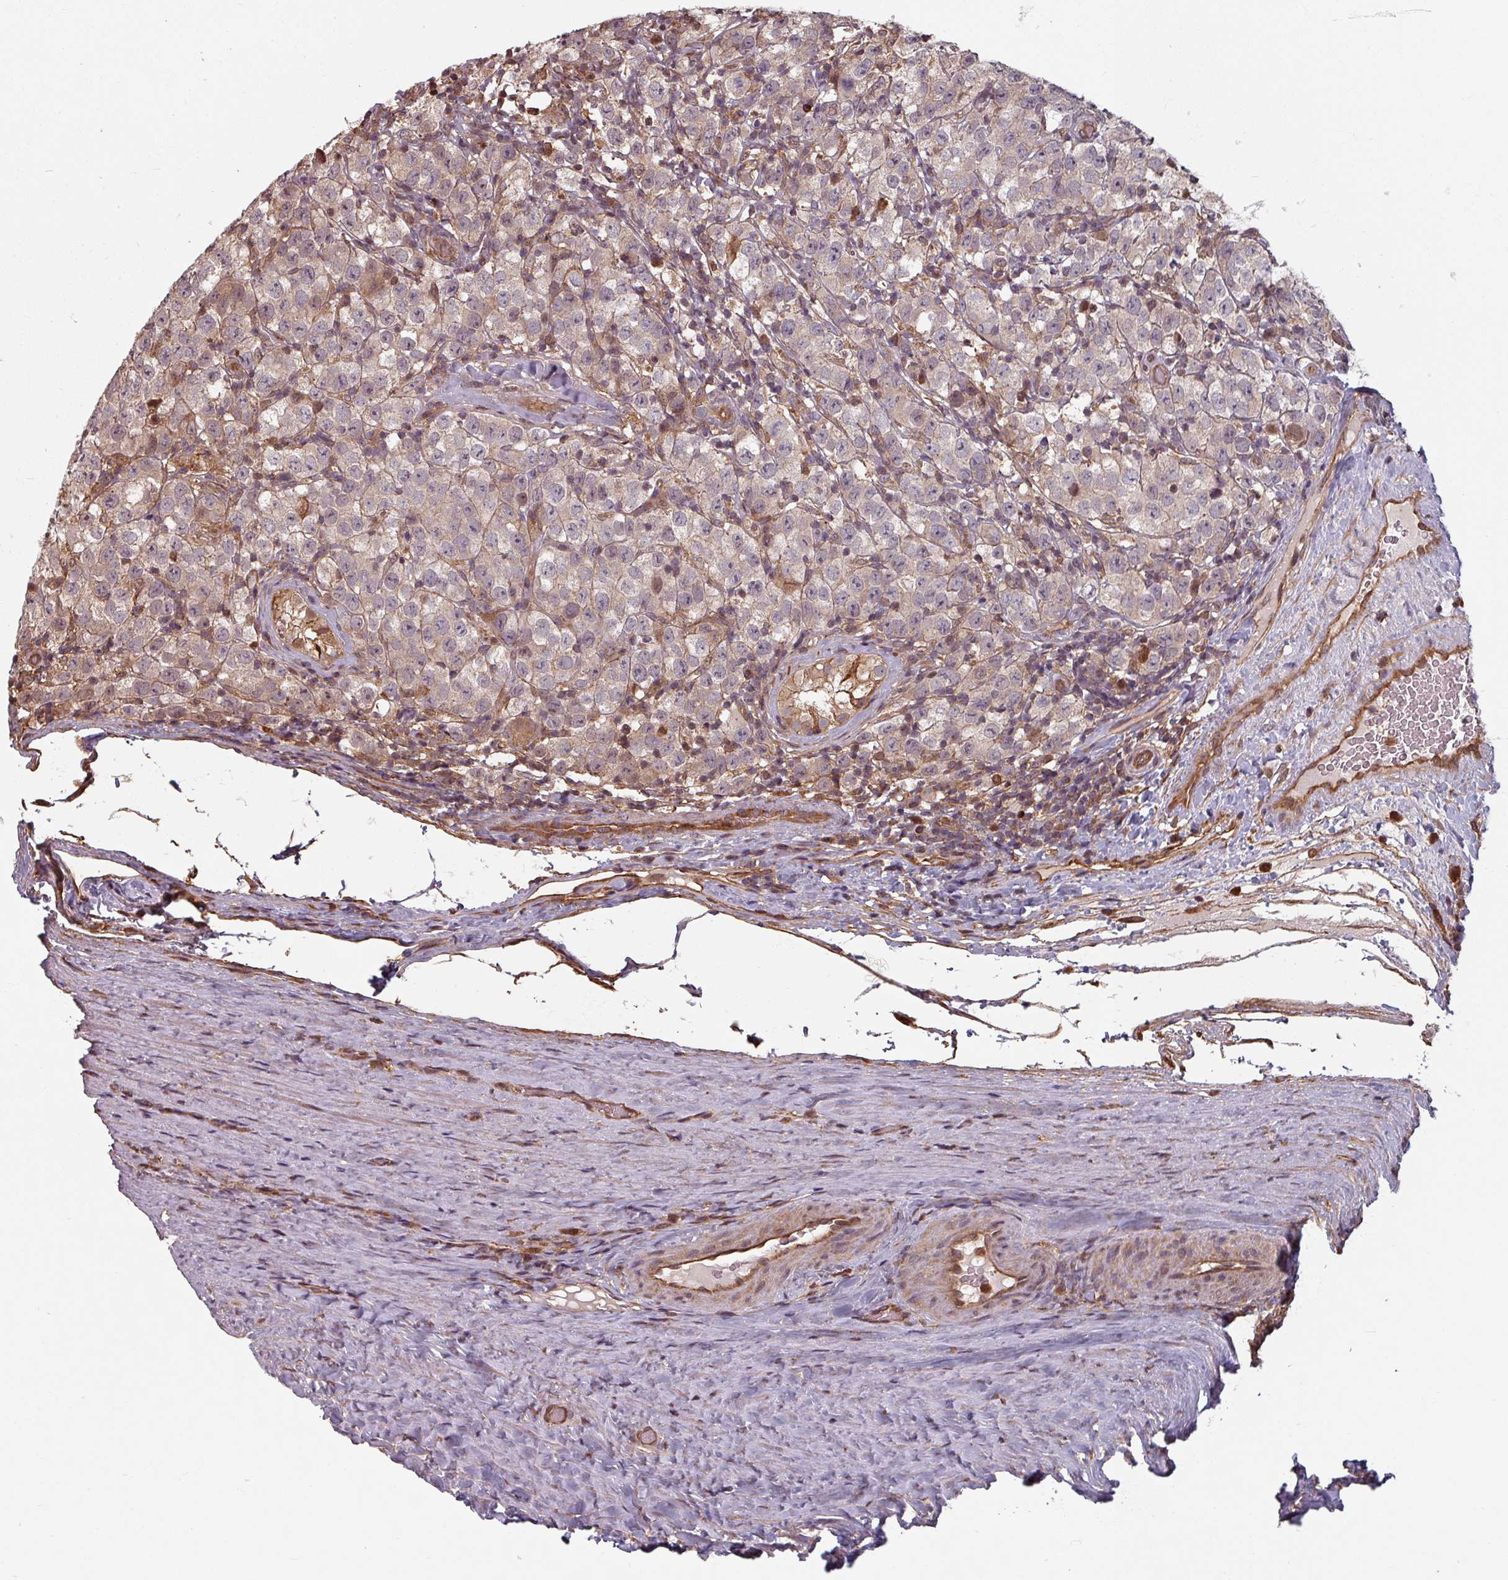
{"staining": {"intensity": "negative", "quantity": "none", "location": "none"}, "tissue": "testis cancer", "cell_type": "Tumor cells", "image_type": "cancer", "snomed": [{"axis": "morphology", "description": "Seminoma, NOS"}, {"axis": "morphology", "description": "Carcinoma, Embryonal, NOS"}, {"axis": "topography", "description": "Testis"}], "caption": "This is a image of IHC staining of testis embryonal carcinoma, which shows no positivity in tumor cells.", "gene": "EID1", "patient": {"sex": "male", "age": 41}}